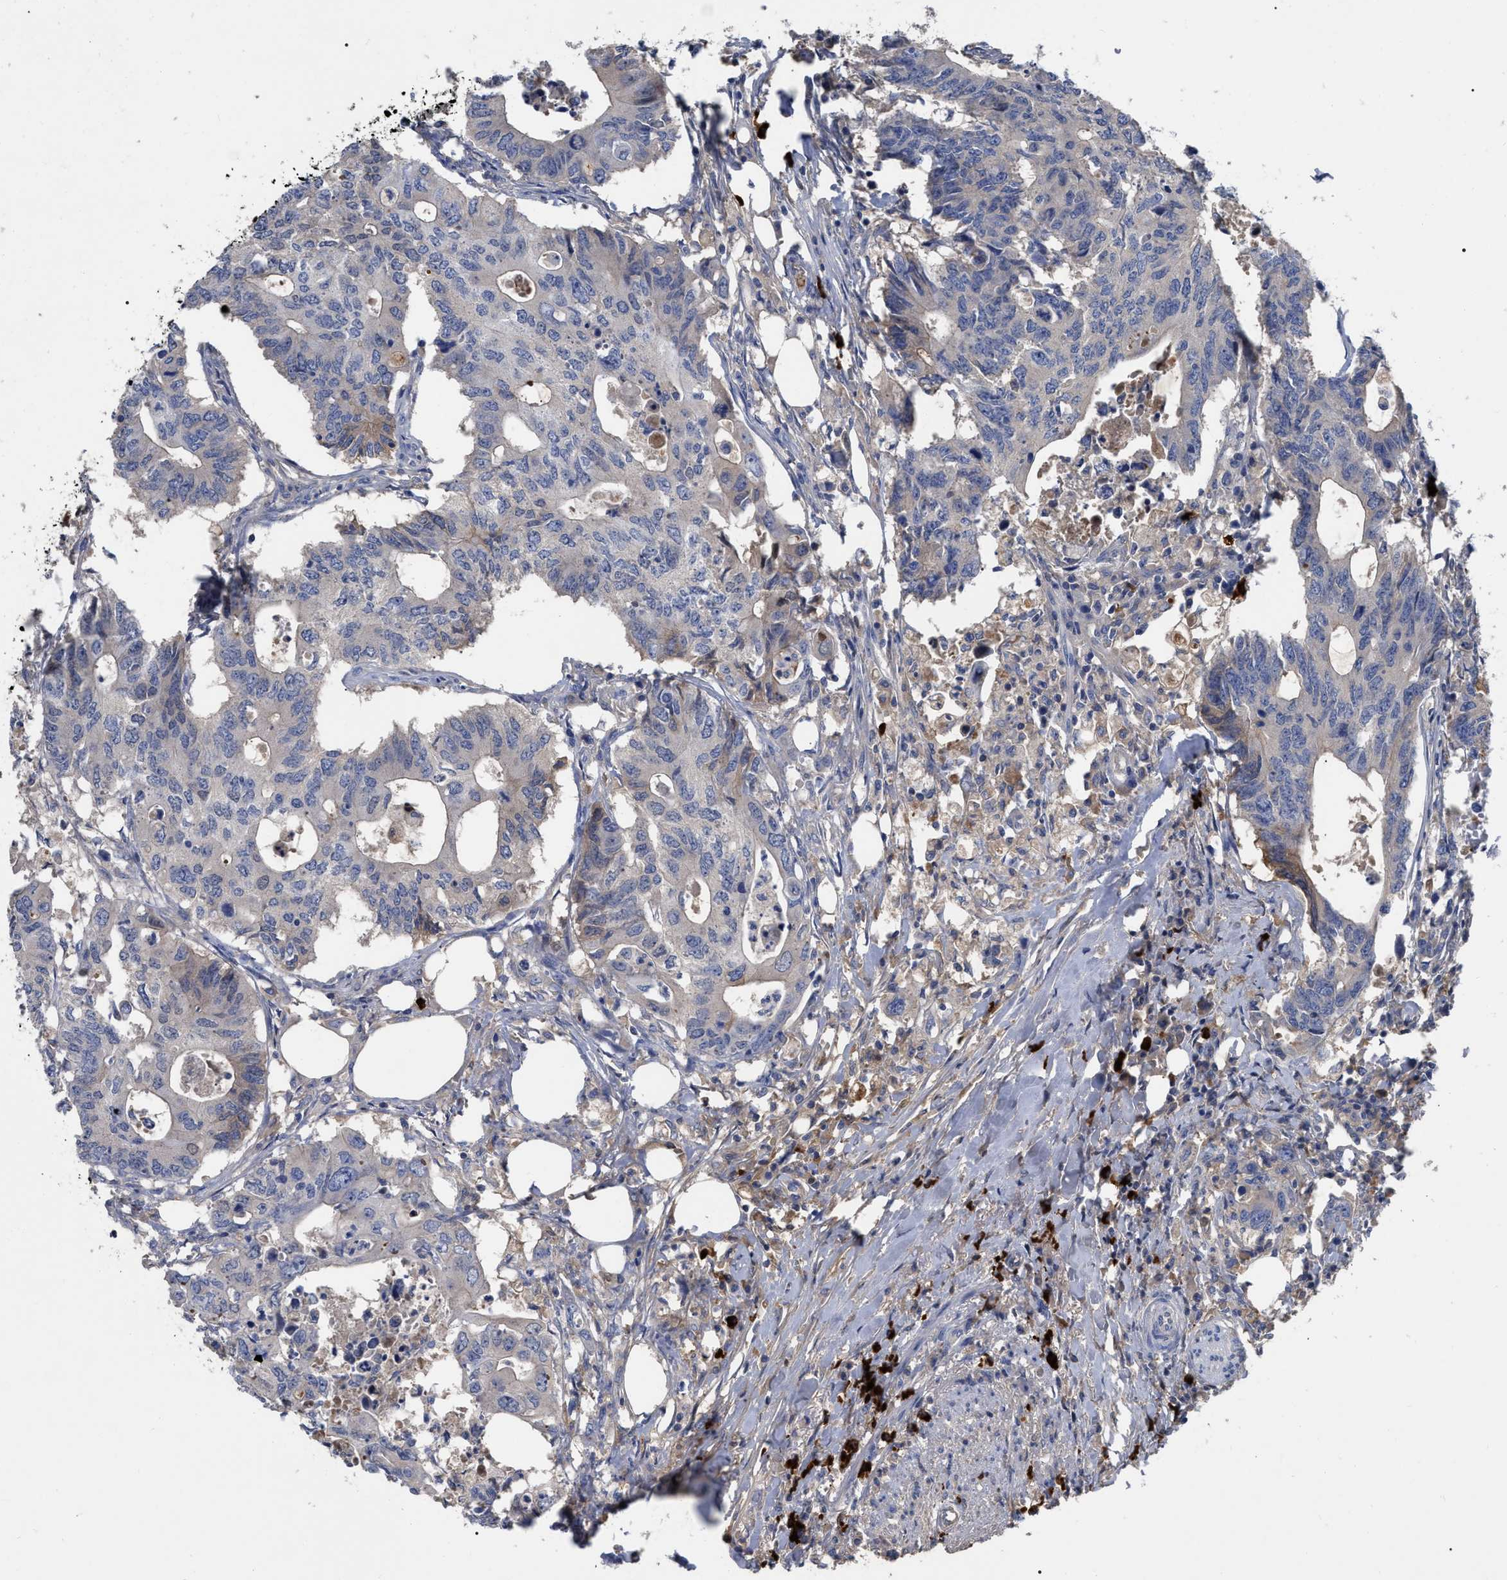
{"staining": {"intensity": "moderate", "quantity": "<25%", "location": "cytoplasmic/membranous"}, "tissue": "colorectal cancer", "cell_type": "Tumor cells", "image_type": "cancer", "snomed": [{"axis": "morphology", "description": "Adenocarcinoma, NOS"}, {"axis": "topography", "description": "Colon"}], "caption": "IHC photomicrograph of colorectal adenocarcinoma stained for a protein (brown), which shows low levels of moderate cytoplasmic/membranous expression in approximately <25% of tumor cells.", "gene": "IGHV5-51", "patient": {"sex": "male", "age": 71}}